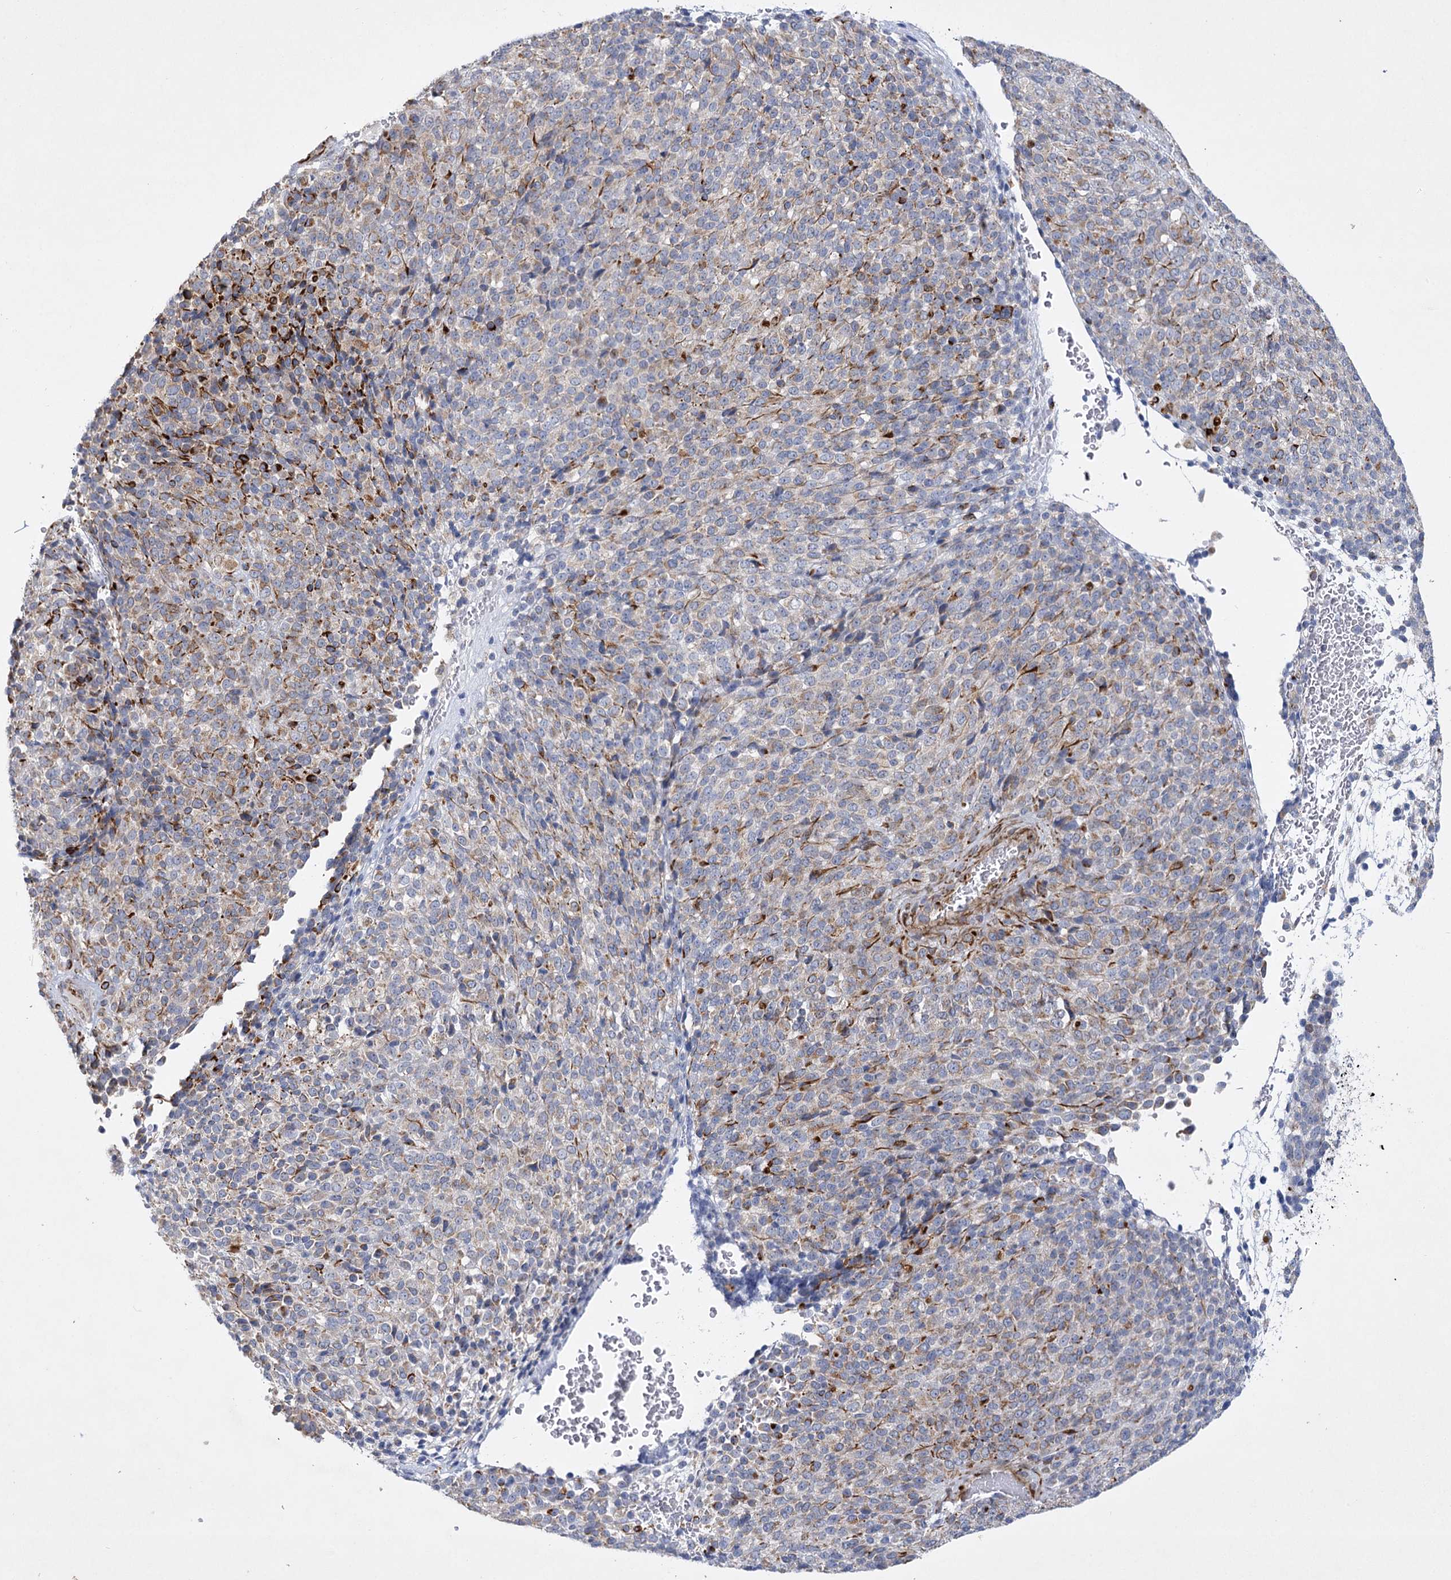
{"staining": {"intensity": "moderate", "quantity": "25%-75%", "location": "cytoplasmic/membranous"}, "tissue": "melanoma", "cell_type": "Tumor cells", "image_type": "cancer", "snomed": [{"axis": "morphology", "description": "Malignant melanoma, Metastatic site"}, {"axis": "topography", "description": "Brain"}], "caption": "Approximately 25%-75% of tumor cells in human malignant melanoma (metastatic site) demonstrate moderate cytoplasmic/membranous protein positivity as visualized by brown immunohistochemical staining.", "gene": "DHTKD1", "patient": {"sex": "female", "age": 56}}